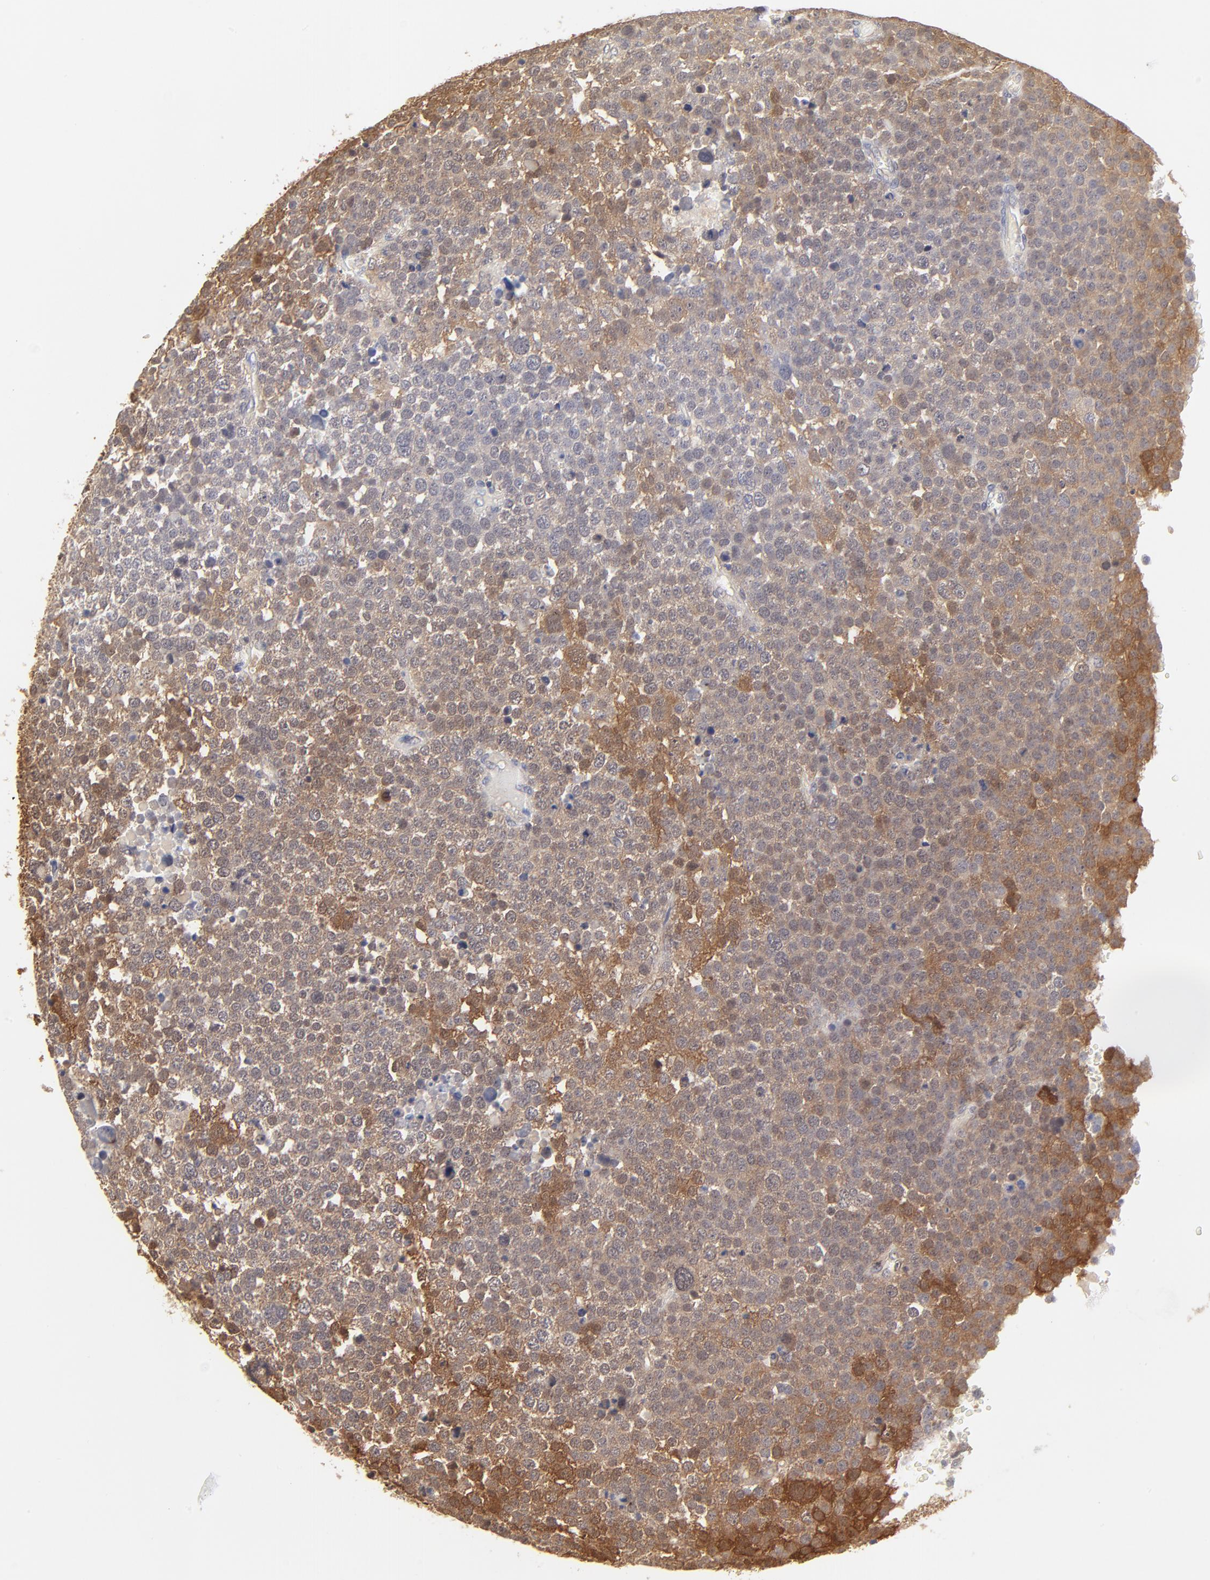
{"staining": {"intensity": "weak", "quantity": "<25%", "location": "cytoplasmic/membranous"}, "tissue": "testis cancer", "cell_type": "Tumor cells", "image_type": "cancer", "snomed": [{"axis": "morphology", "description": "Seminoma, NOS"}, {"axis": "topography", "description": "Testis"}], "caption": "Immunohistochemistry (IHC) micrograph of neoplastic tissue: testis cancer stained with DAB demonstrates no significant protein positivity in tumor cells.", "gene": "CASP3", "patient": {"sex": "male", "age": 71}}